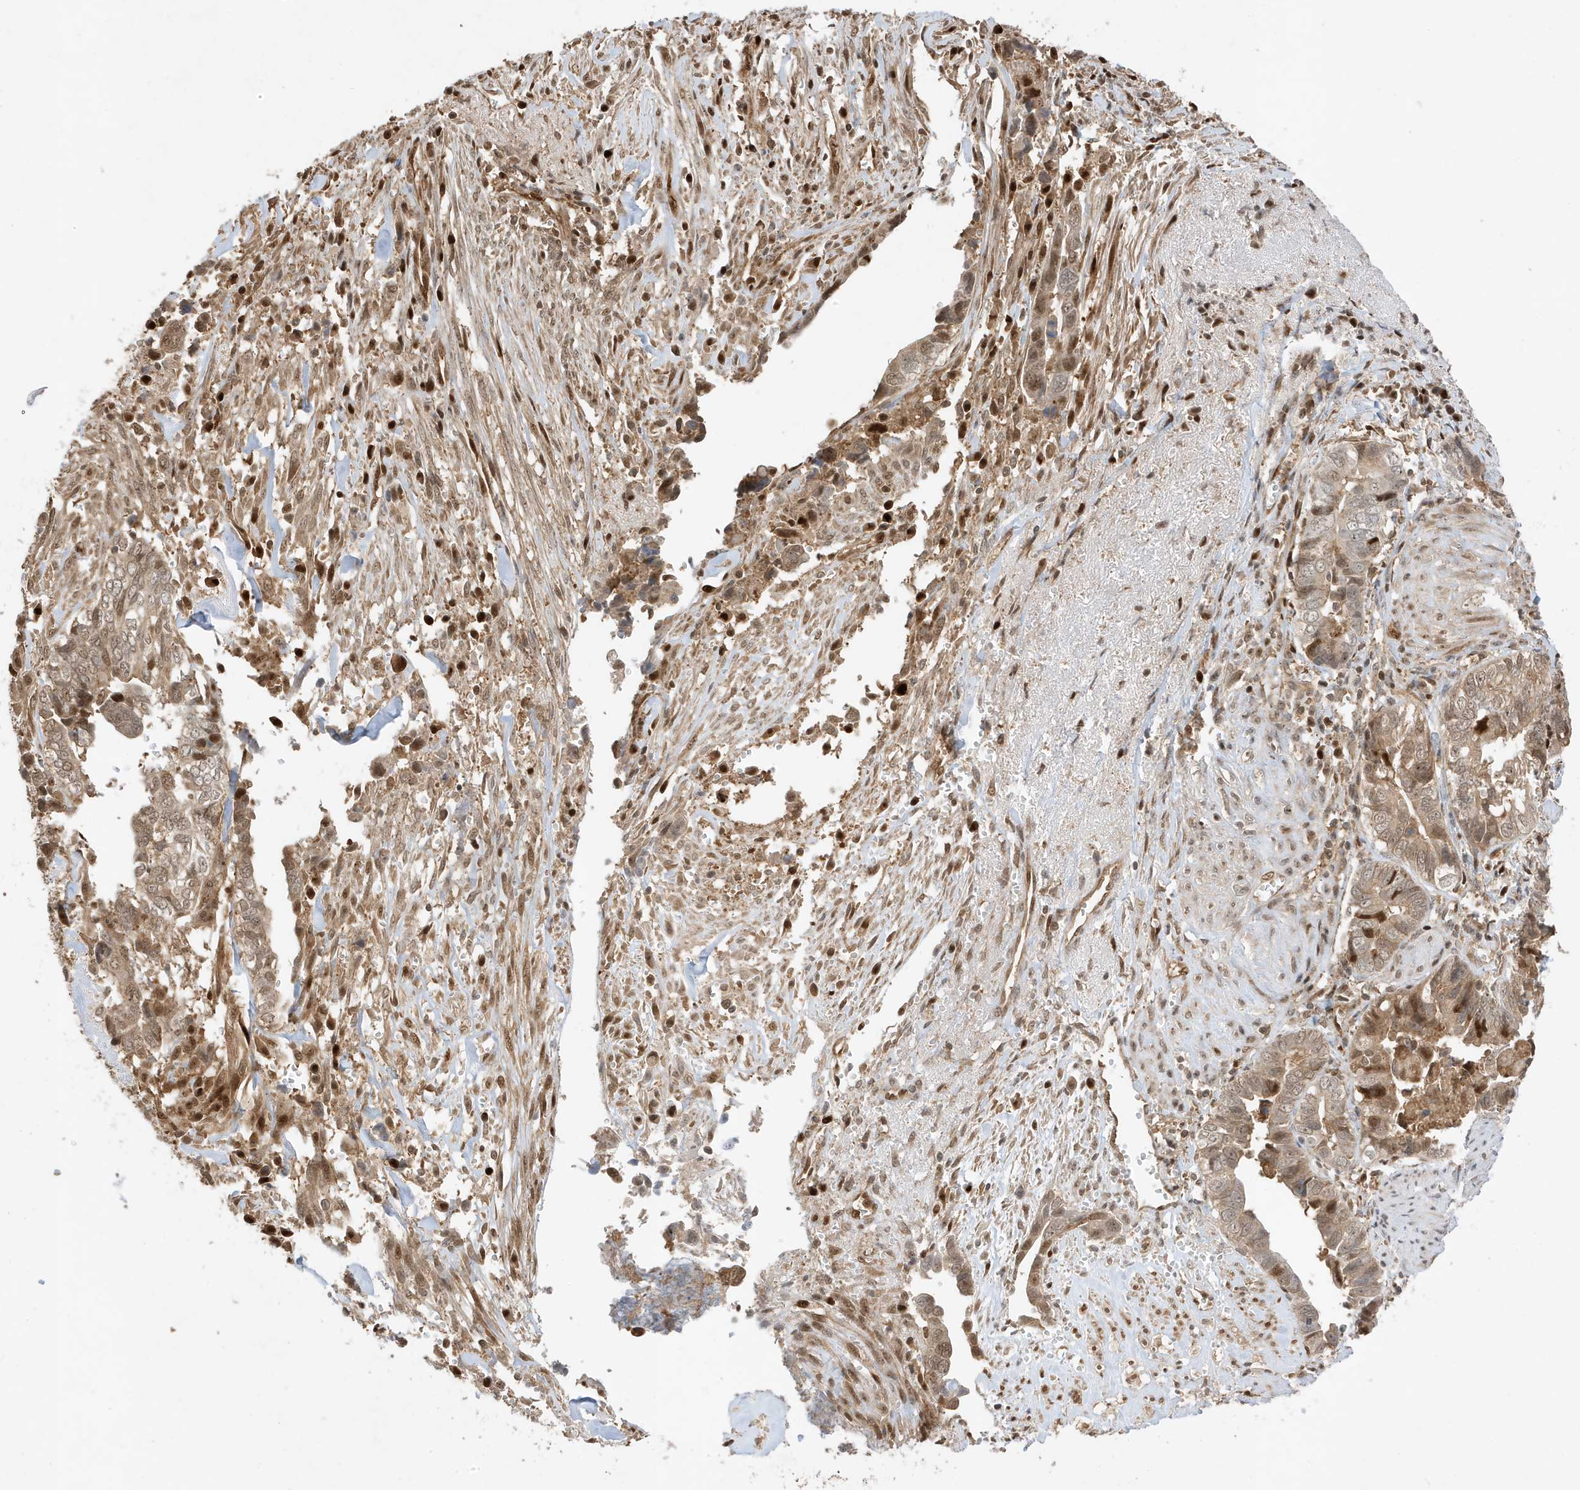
{"staining": {"intensity": "moderate", "quantity": "25%-75%", "location": "cytoplasmic/membranous,nuclear"}, "tissue": "liver cancer", "cell_type": "Tumor cells", "image_type": "cancer", "snomed": [{"axis": "morphology", "description": "Cholangiocarcinoma"}, {"axis": "topography", "description": "Liver"}], "caption": "Liver cholangiocarcinoma stained with a protein marker reveals moderate staining in tumor cells.", "gene": "ZBTB41", "patient": {"sex": "female", "age": 79}}